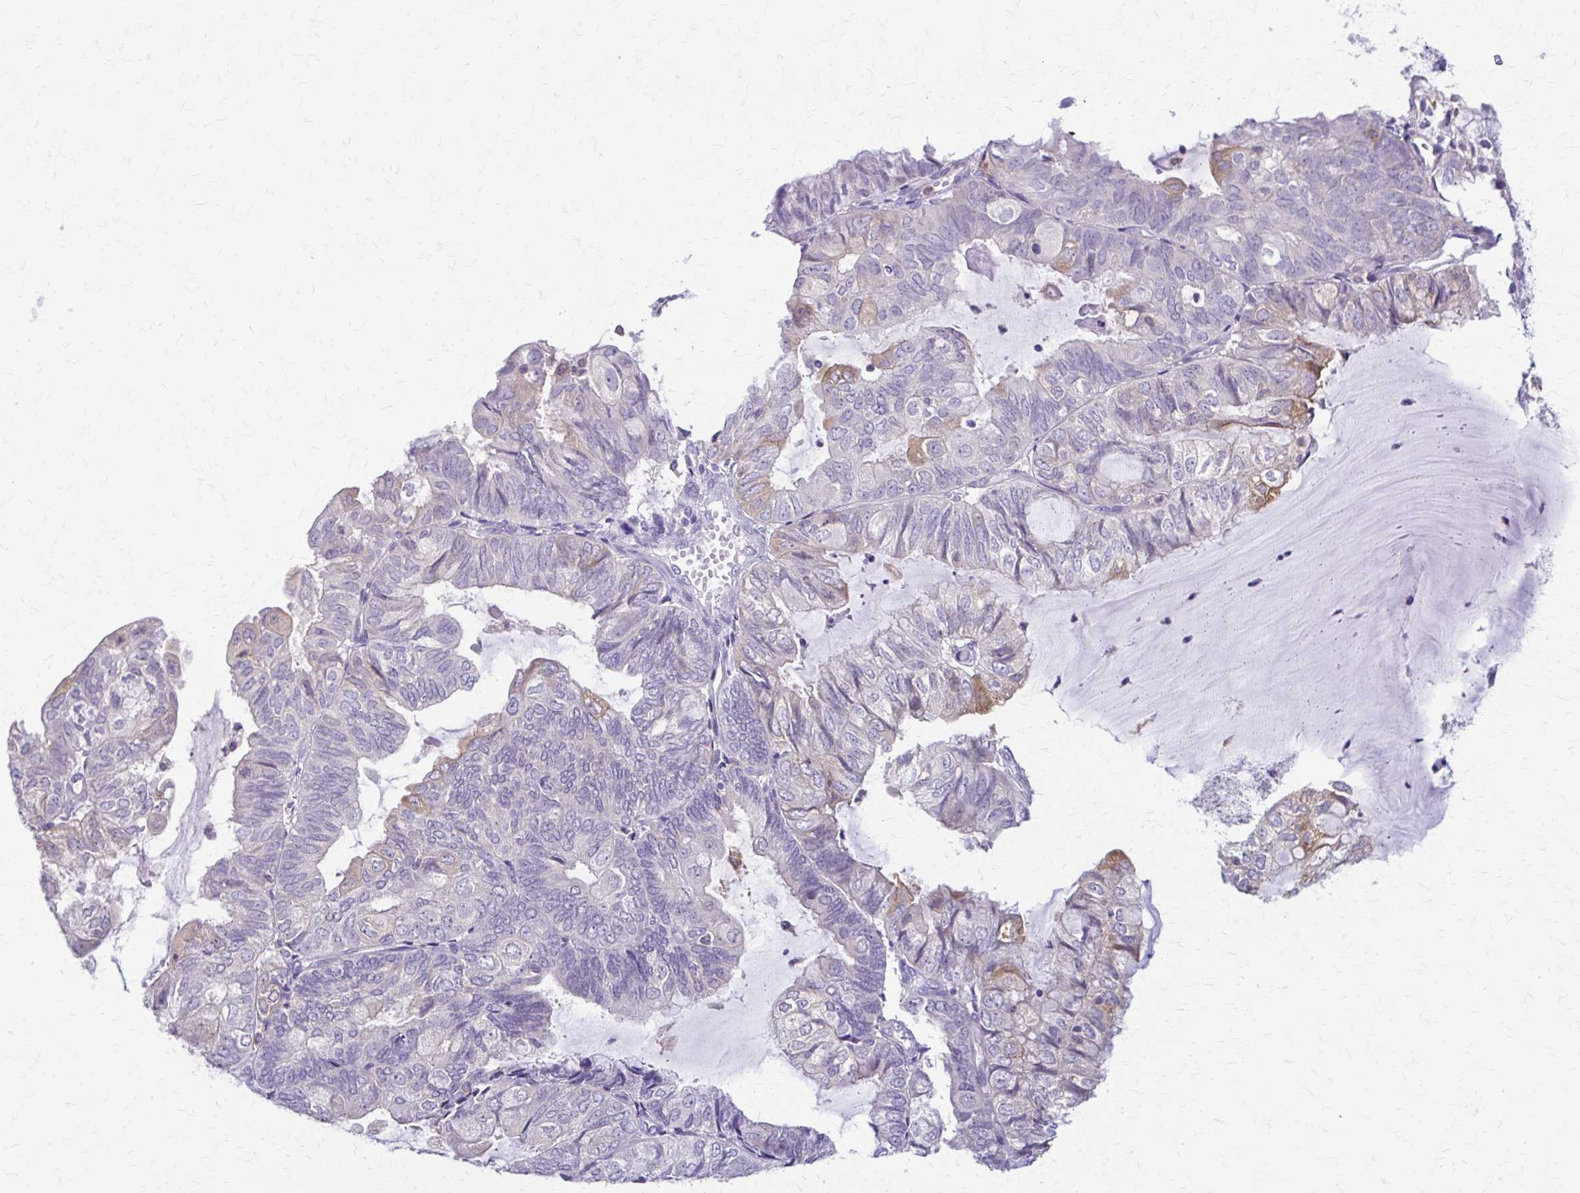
{"staining": {"intensity": "weak", "quantity": "<25%", "location": "cytoplasmic/membranous"}, "tissue": "endometrial cancer", "cell_type": "Tumor cells", "image_type": "cancer", "snomed": [{"axis": "morphology", "description": "Adenocarcinoma, NOS"}, {"axis": "topography", "description": "Endometrium"}], "caption": "DAB (3,3'-diaminobenzidine) immunohistochemical staining of human endometrial adenocarcinoma exhibits no significant positivity in tumor cells.", "gene": "PIK3AP1", "patient": {"sex": "female", "age": 81}}